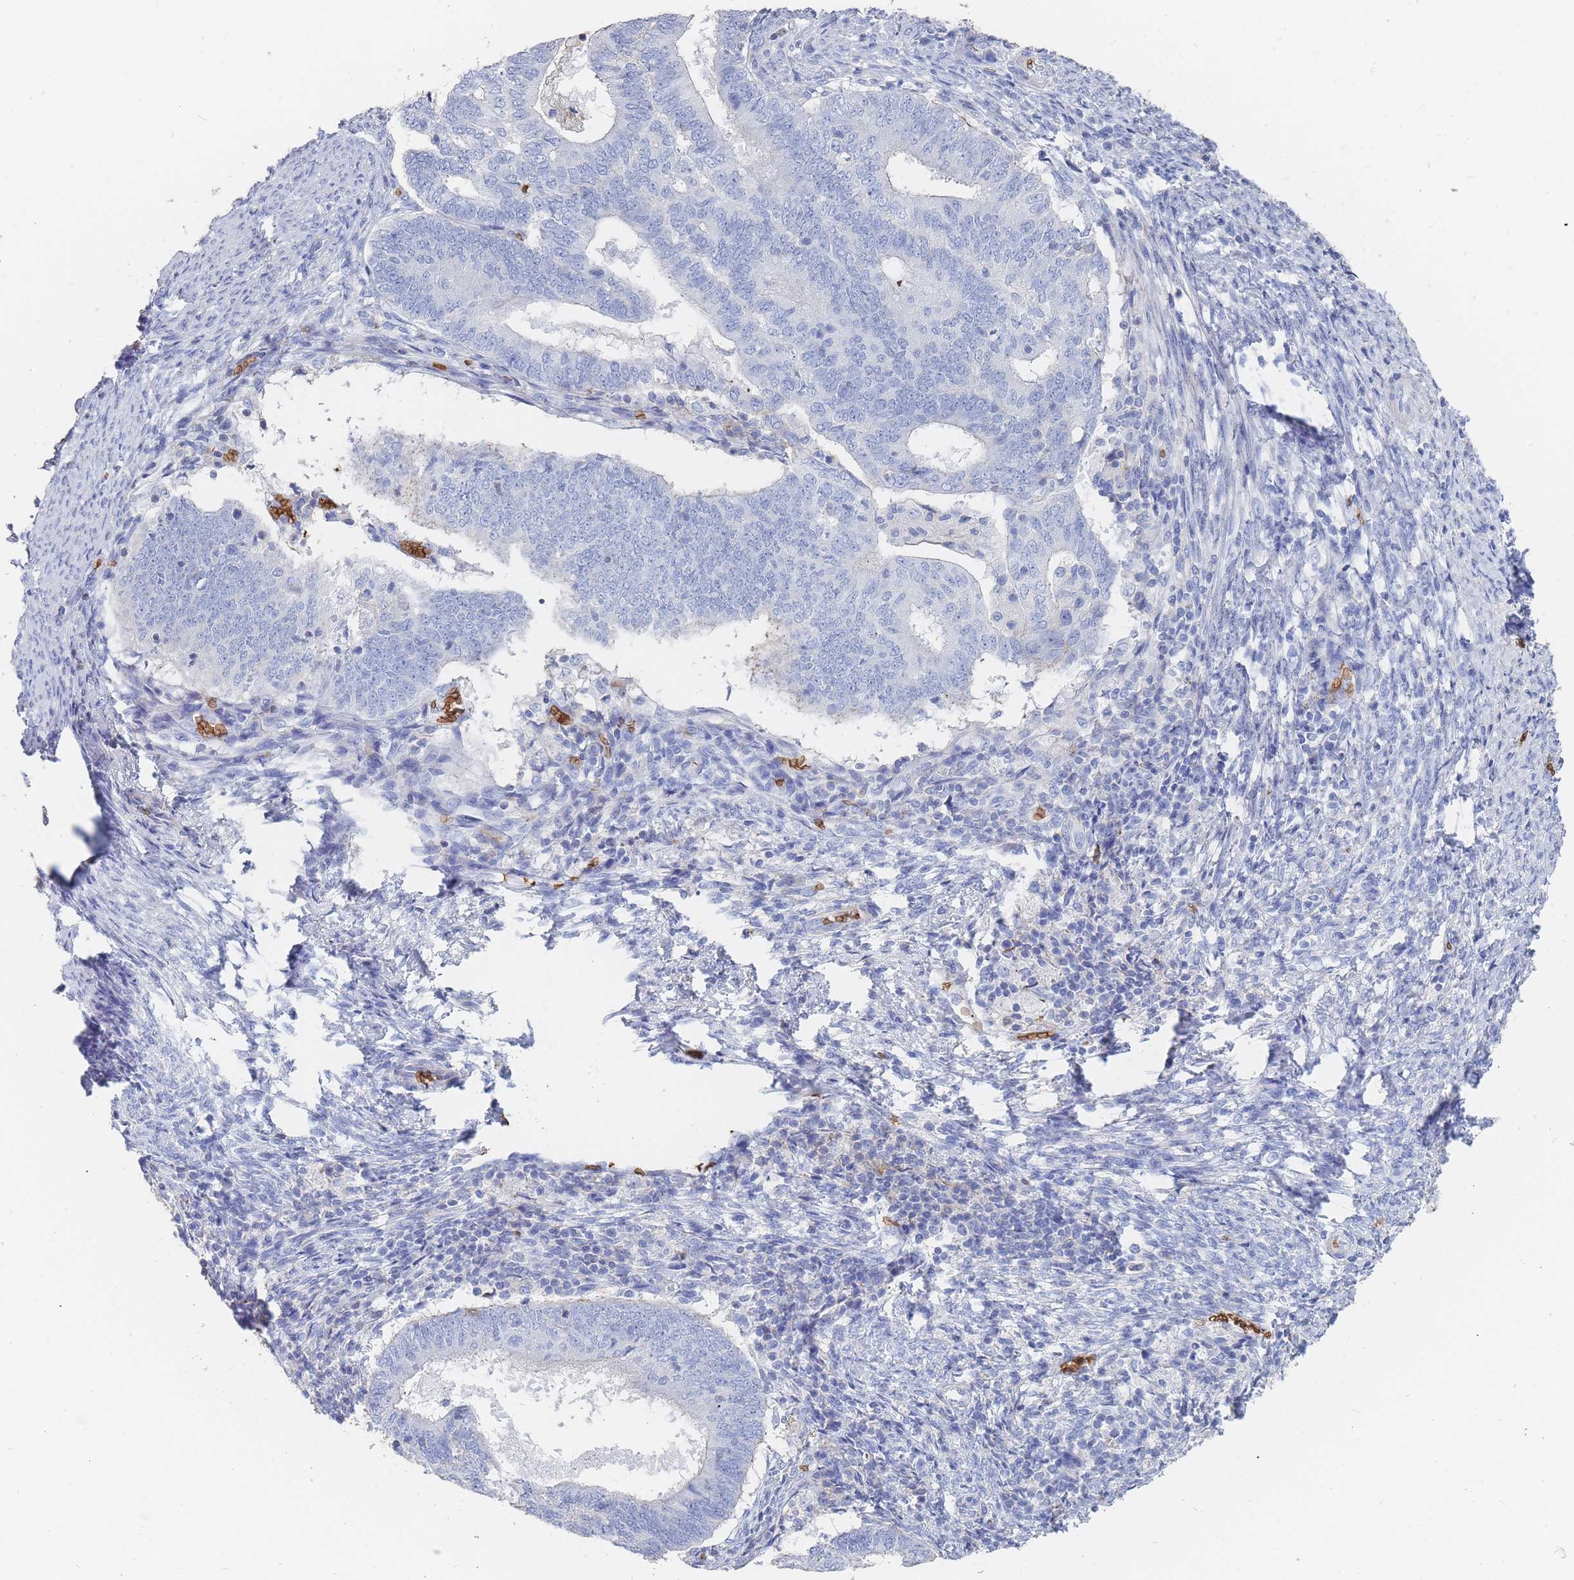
{"staining": {"intensity": "strong", "quantity": "<25%", "location": "cytoplasmic/membranous"}, "tissue": "endometrial cancer", "cell_type": "Tumor cells", "image_type": "cancer", "snomed": [{"axis": "morphology", "description": "Adenocarcinoma, NOS"}, {"axis": "topography", "description": "Endometrium"}], "caption": "Human endometrial cancer (adenocarcinoma) stained with a protein marker displays strong staining in tumor cells.", "gene": "SLC2A1", "patient": {"sex": "female", "age": 70}}